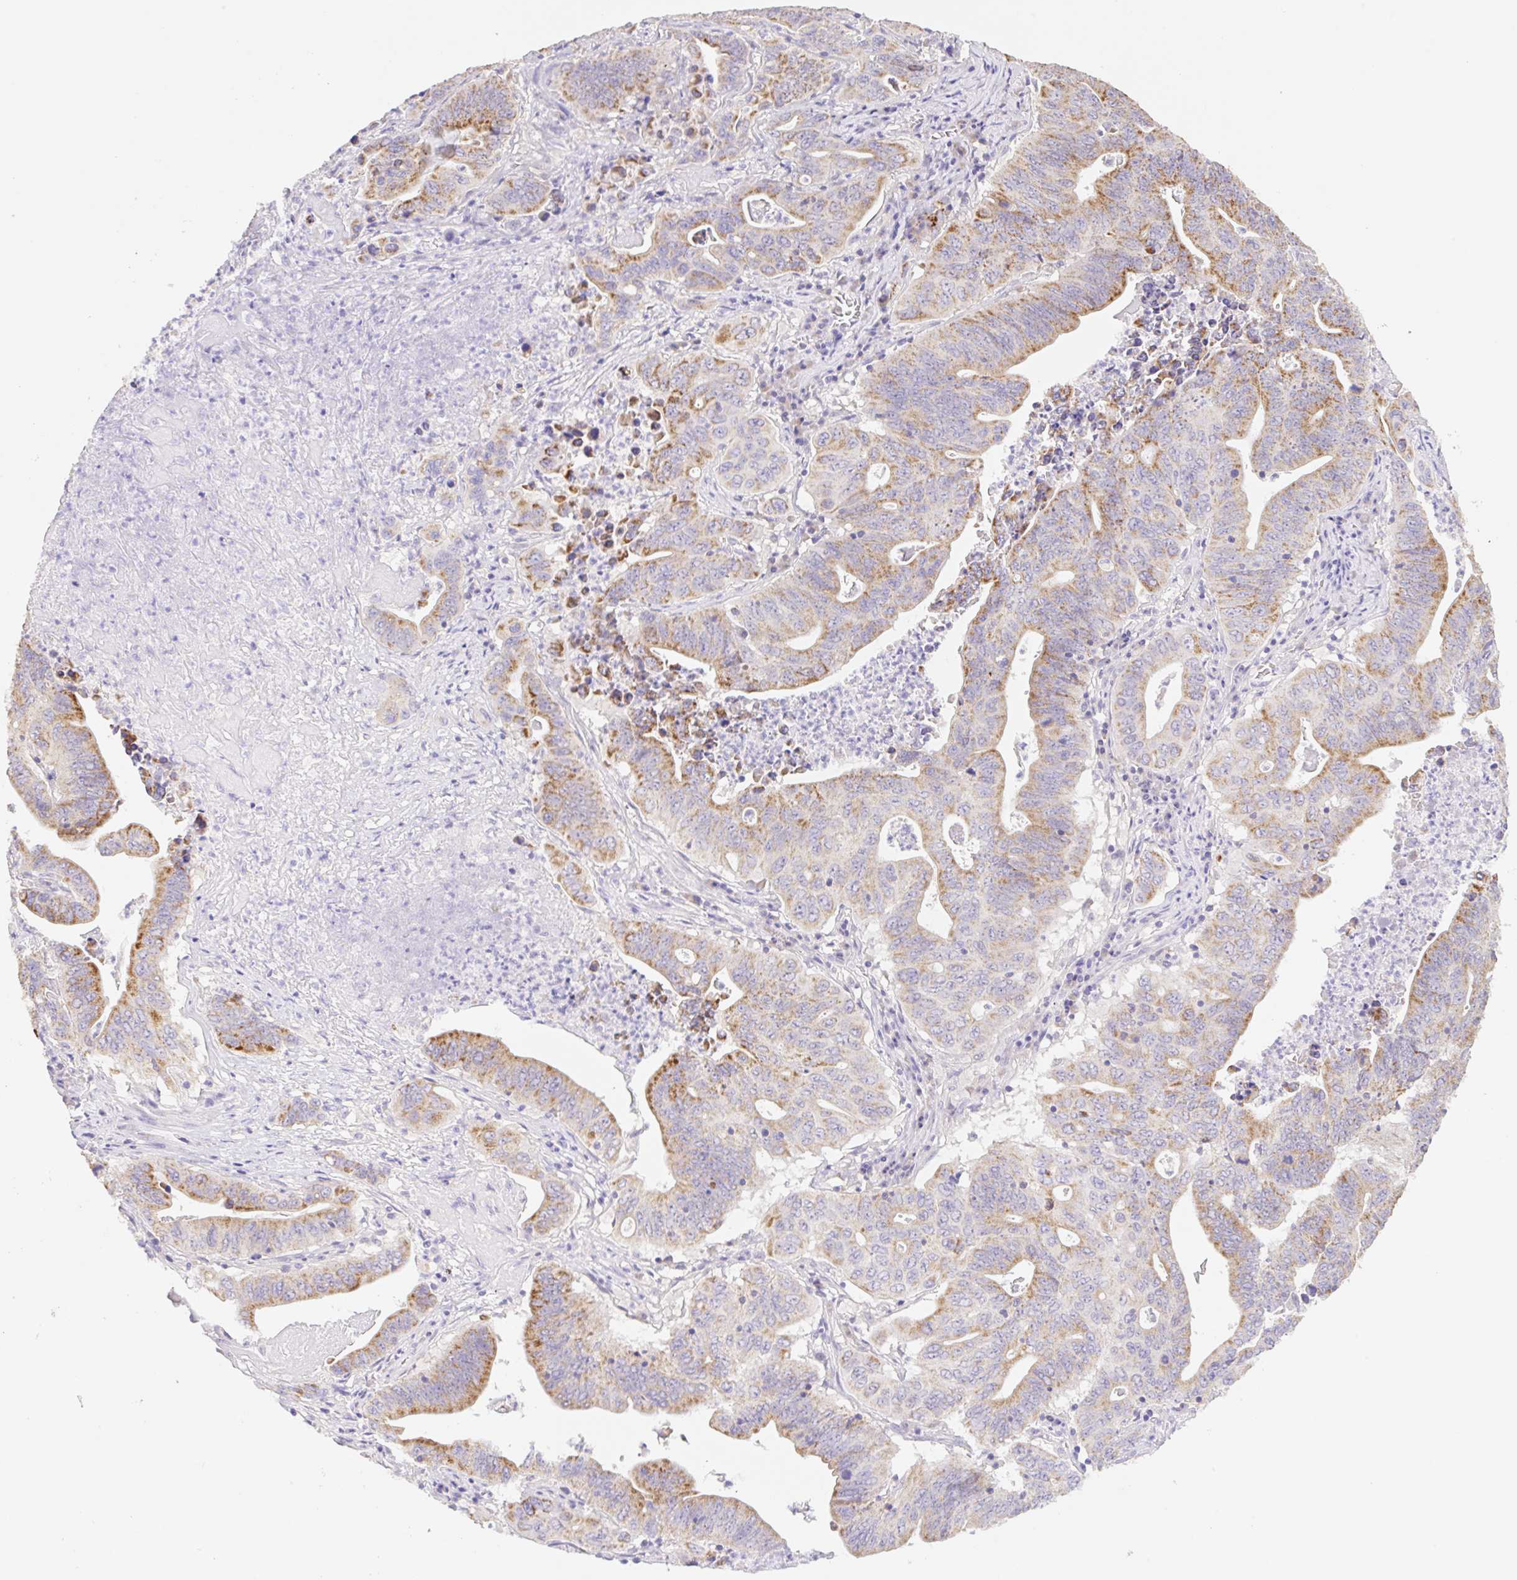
{"staining": {"intensity": "moderate", "quantity": "25%-75%", "location": "cytoplasmic/membranous"}, "tissue": "lung cancer", "cell_type": "Tumor cells", "image_type": "cancer", "snomed": [{"axis": "morphology", "description": "Adenocarcinoma, NOS"}, {"axis": "topography", "description": "Lung"}], "caption": "Immunohistochemistry (IHC) micrograph of adenocarcinoma (lung) stained for a protein (brown), which demonstrates medium levels of moderate cytoplasmic/membranous positivity in about 25%-75% of tumor cells.", "gene": "COPZ2", "patient": {"sex": "female", "age": 60}}